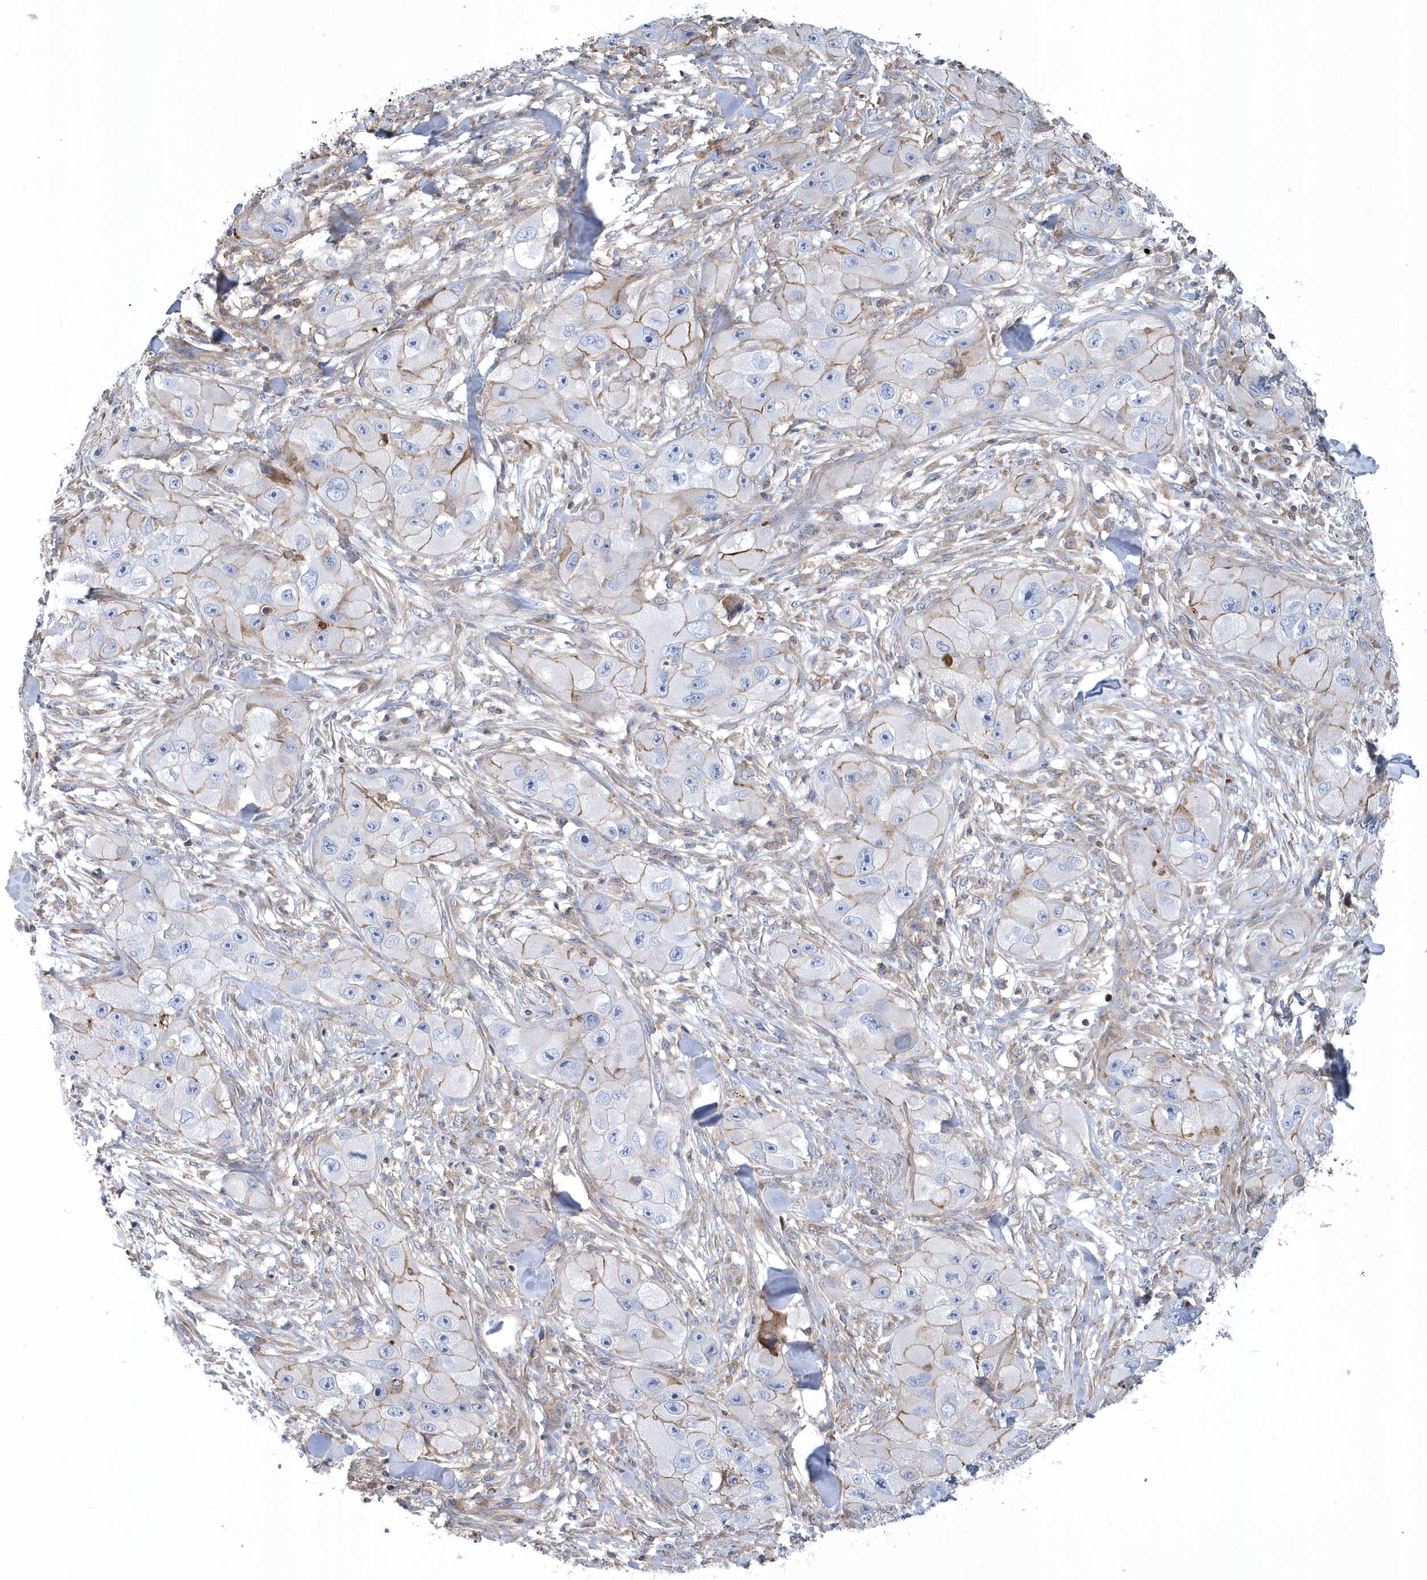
{"staining": {"intensity": "moderate", "quantity": "<25%", "location": "cytoplasmic/membranous"}, "tissue": "skin cancer", "cell_type": "Tumor cells", "image_type": "cancer", "snomed": [{"axis": "morphology", "description": "Squamous cell carcinoma, NOS"}, {"axis": "topography", "description": "Skin"}, {"axis": "topography", "description": "Subcutis"}], "caption": "Protein analysis of skin cancer (squamous cell carcinoma) tissue displays moderate cytoplasmic/membranous staining in about <25% of tumor cells.", "gene": "ARAP2", "patient": {"sex": "male", "age": 73}}